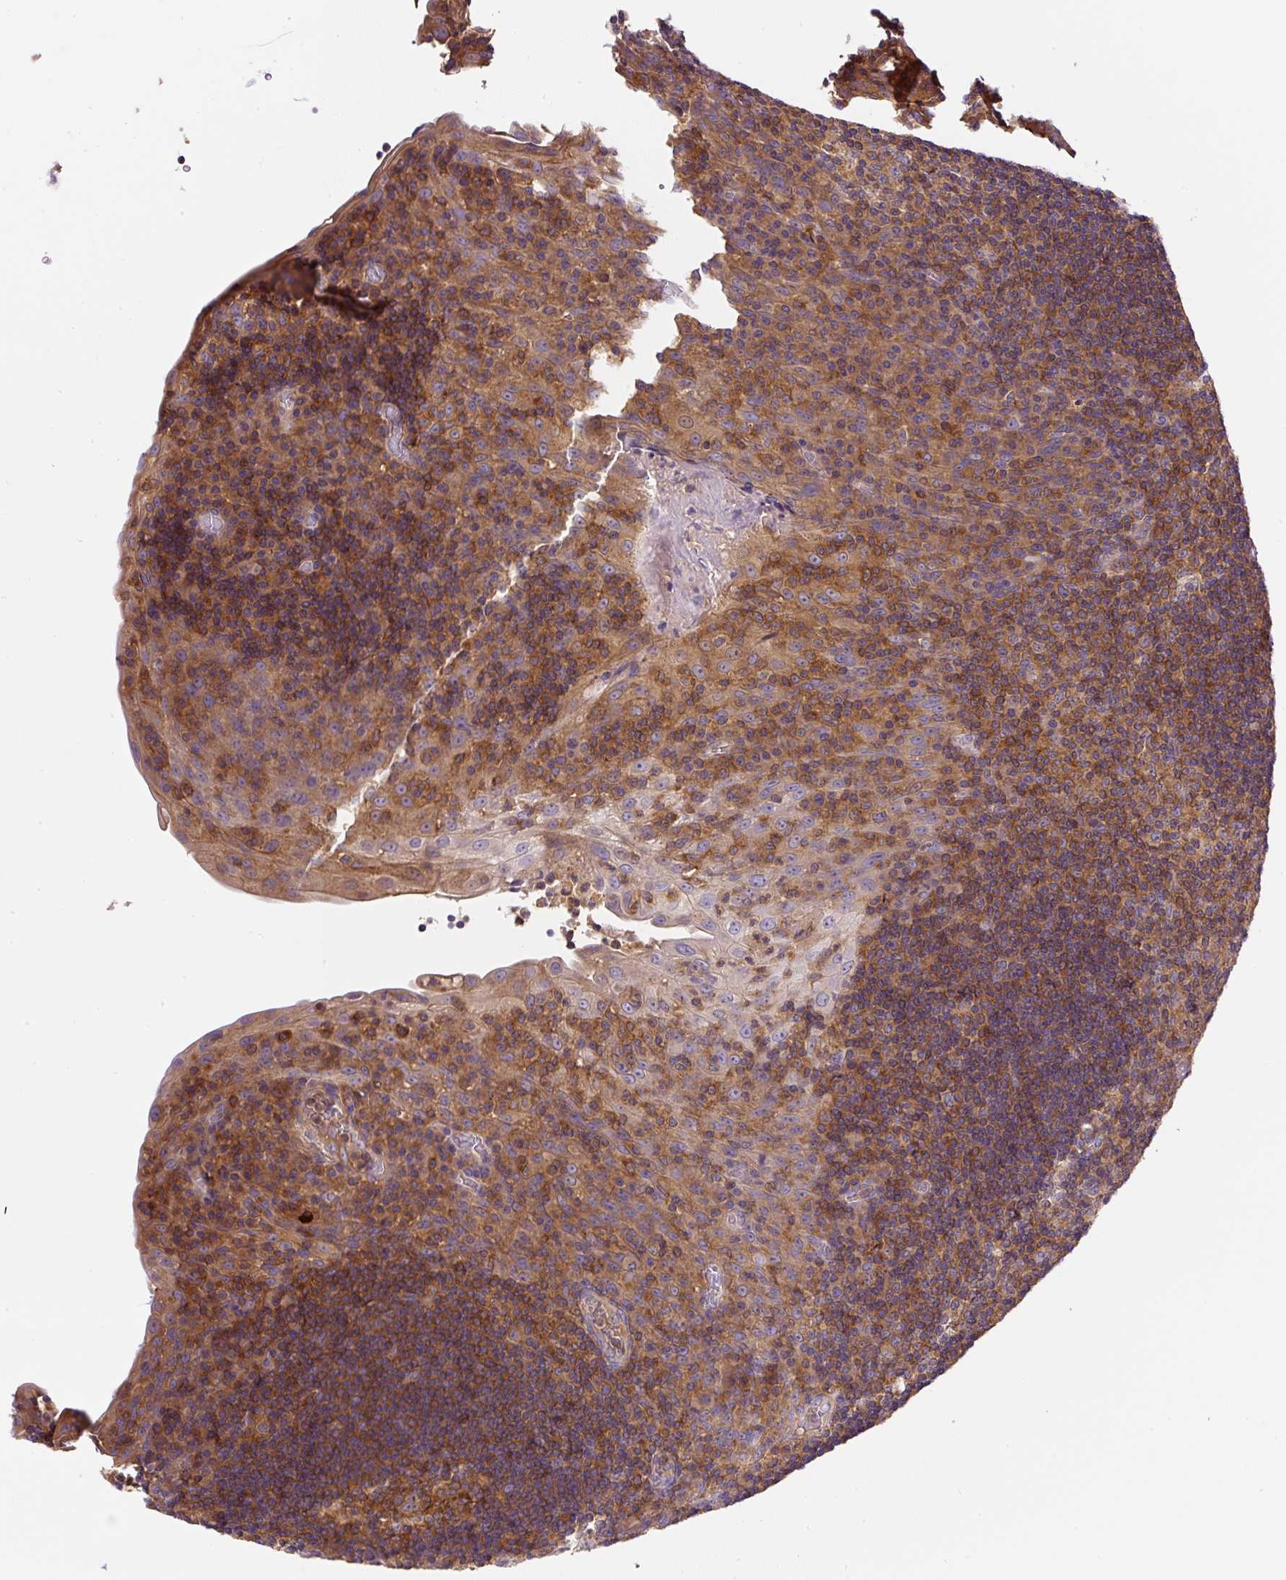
{"staining": {"intensity": "moderate", "quantity": ">75%", "location": "cytoplasmic/membranous"}, "tissue": "tonsil", "cell_type": "Germinal center cells", "image_type": "normal", "snomed": [{"axis": "morphology", "description": "Normal tissue, NOS"}, {"axis": "topography", "description": "Tonsil"}], "caption": "Moderate cytoplasmic/membranous protein expression is identified in approximately >75% of germinal center cells in tonsil.", "gene": "CCDC28A", "patient": {"sex": "male", "age": 17}}